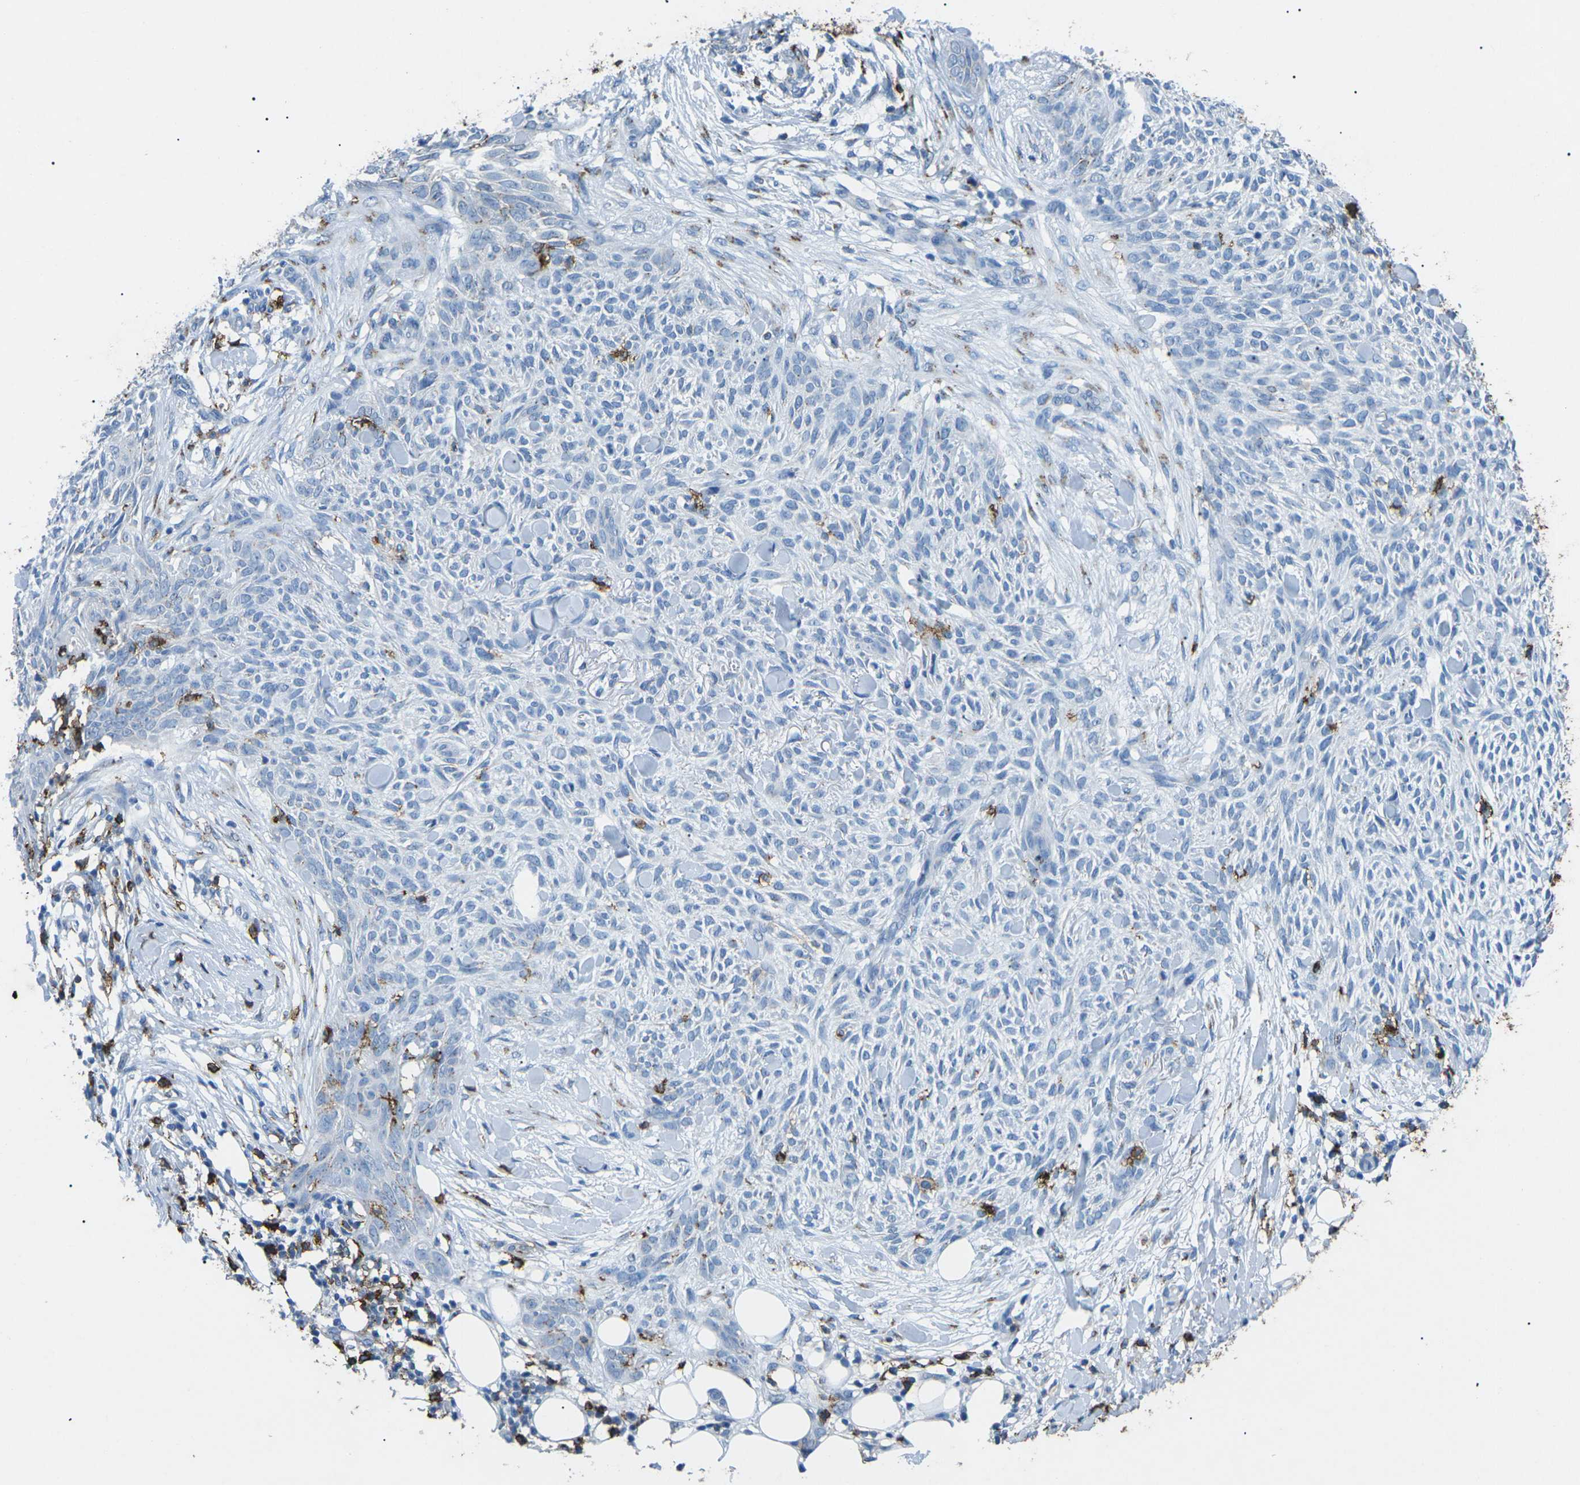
{"staining": {"intensity": "negative", "quantity": "none", "location": "none"}, "tissue": "skin cancer", "cell_type": "Tumor cells", "image_type": "cancer", "snomed": [{"axis": "morphology", "description": "Basal cell carcinoma"}, {"axis": "topography", "description": "Skin"}], "caption": "Immunohistochemistry (IHC) micrograph of skin cancer (basal cell carcinoma) stained for a protein (brown), which demonstrates no positivity in tumor cells. (IHC, brightfield microscopy, high magnification).", "gene": "CTAGE1", "patient": {"sex": "female", "age": 84}}